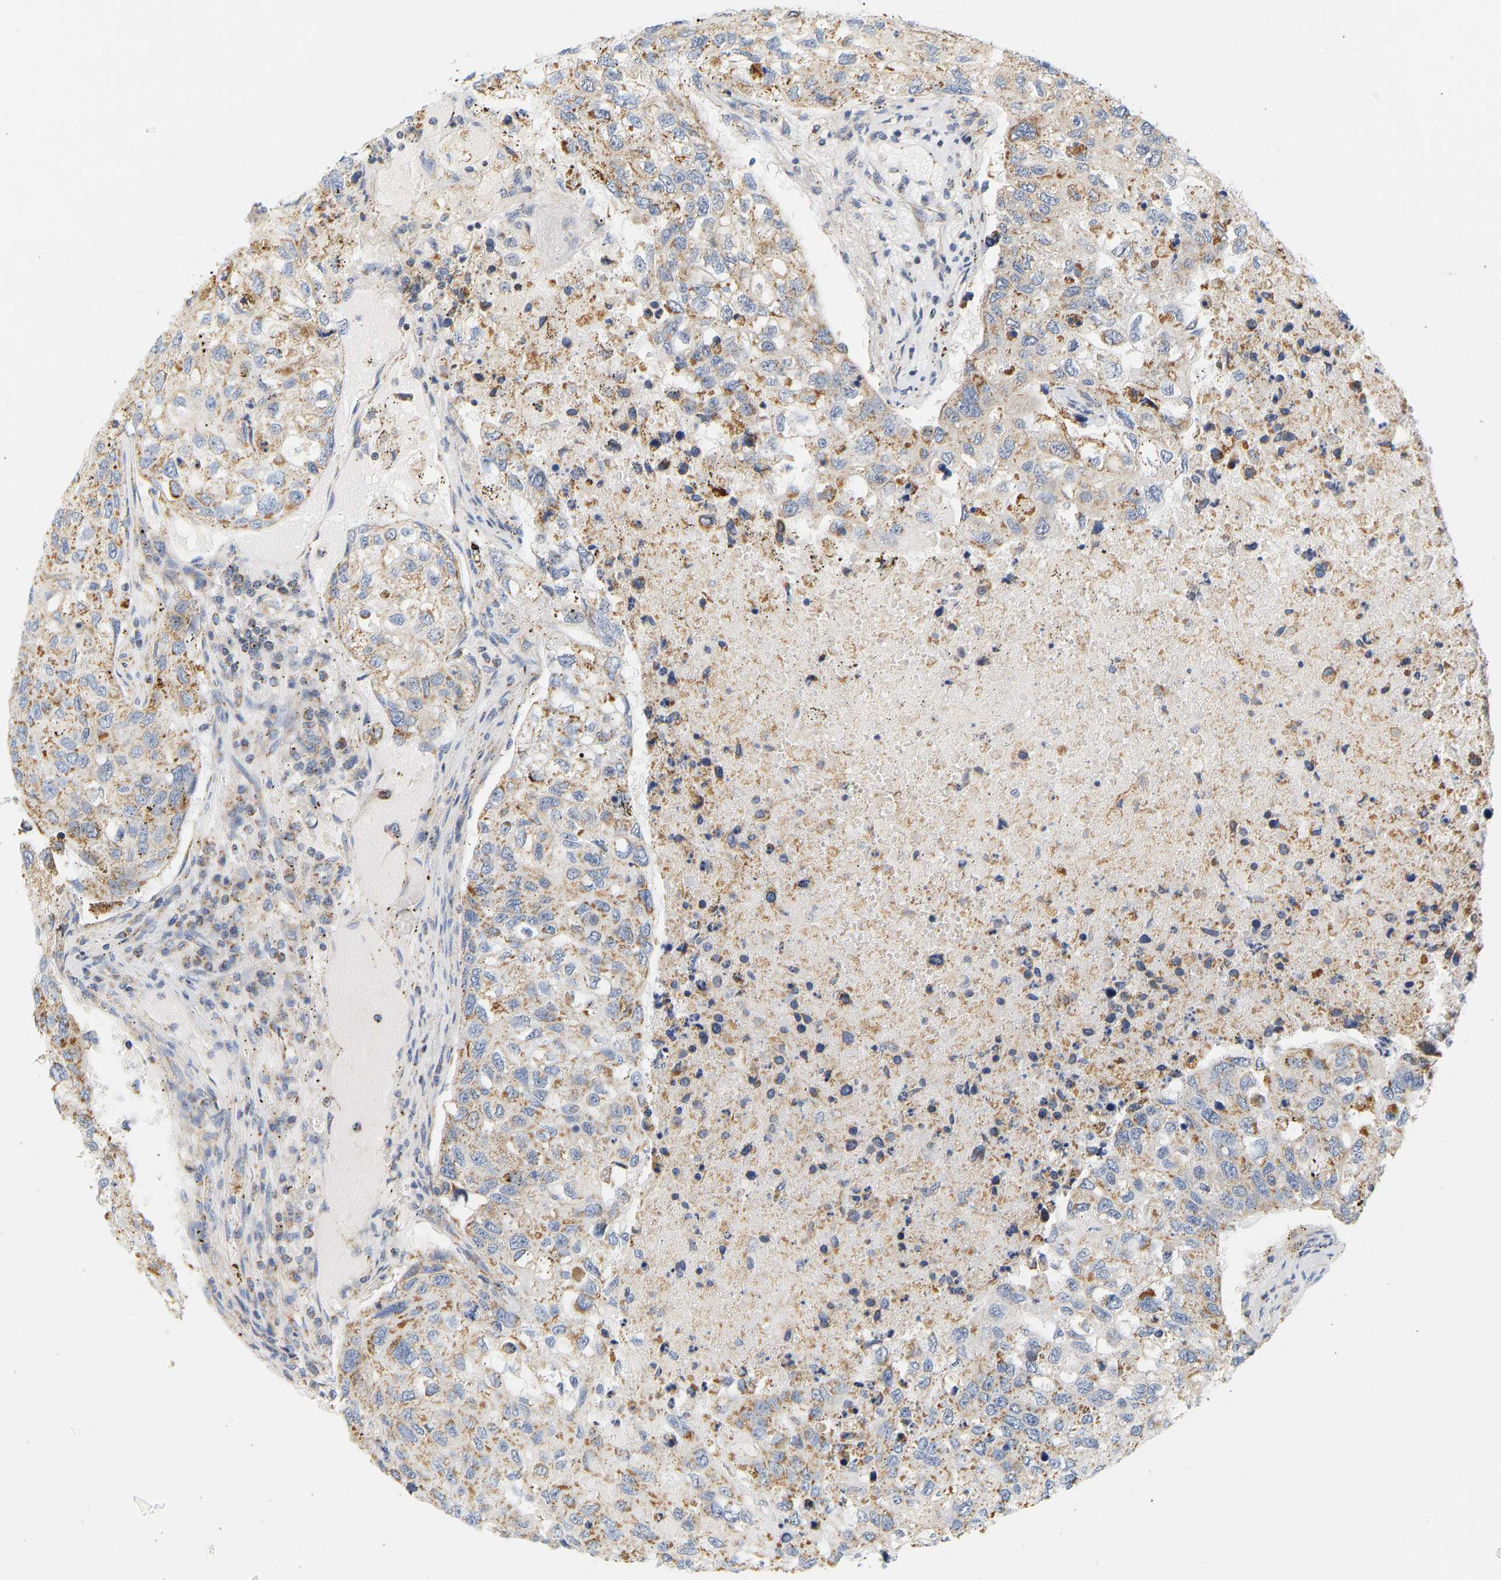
{"staining": {"intensity": "weak", "quantity": ">75%", "location": "cytoplasmic/membranous"}, "tissue": "urothelial cancer", "cell_type": "Tumor cells", "image_type": "cancer", "snomed": [{"axis": "morphology", "description": "Urothelial carcinoma, High grade"}, {"axis": "topography", "description": "Lymph node"}, {"axis": "topography", "description": "Urinary bladder"}], "caption": "High-grade urothelial carcinoma tissue shows weak cytoplasmic/membranous staining in approximately >75% of tumor cells, visualized by immunohistochemistry.", "gene": "GRPEL2", "patient": {"sex": "male", "age": 51}}